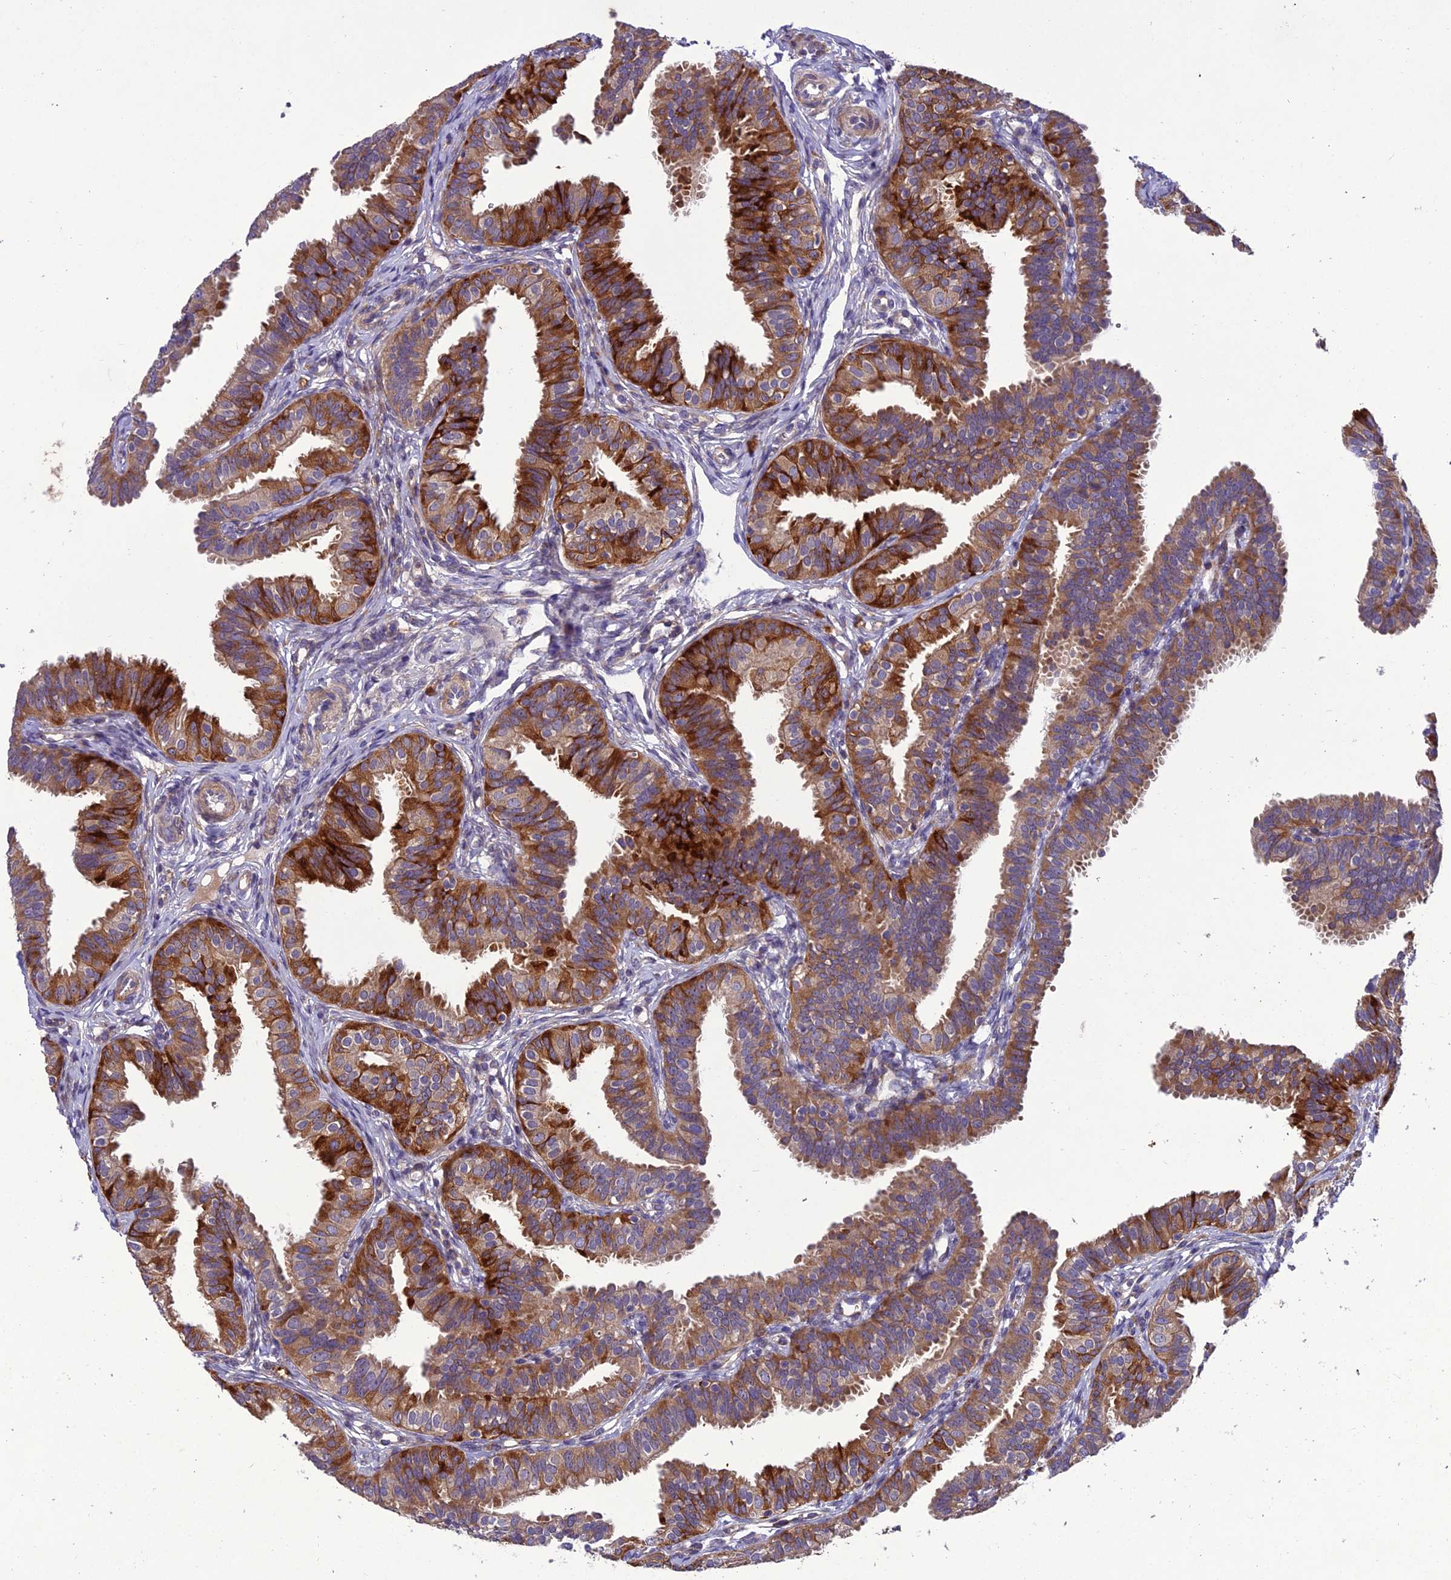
{"staining": {"intensity": "strong", "quantity": "25%-75%", "location": "cytoplasmic/membranous"}, "tissue": "fallopian tube", "cell_type": "Glandular cells", "image_type": "normal", "snomed": [{"axis": "morphology", "description": "Normal tissue, NOS"}, {"axis": "topography", "description": "Fallopian tube"}], "caption": "Strong cytoplasmic/membranous expression for a protein is present in about 25%-75% of glandular cells of benign fallopian tube using IHC.", "gene": "CENPL", "patient": {"sex": "female", "age": 35}}